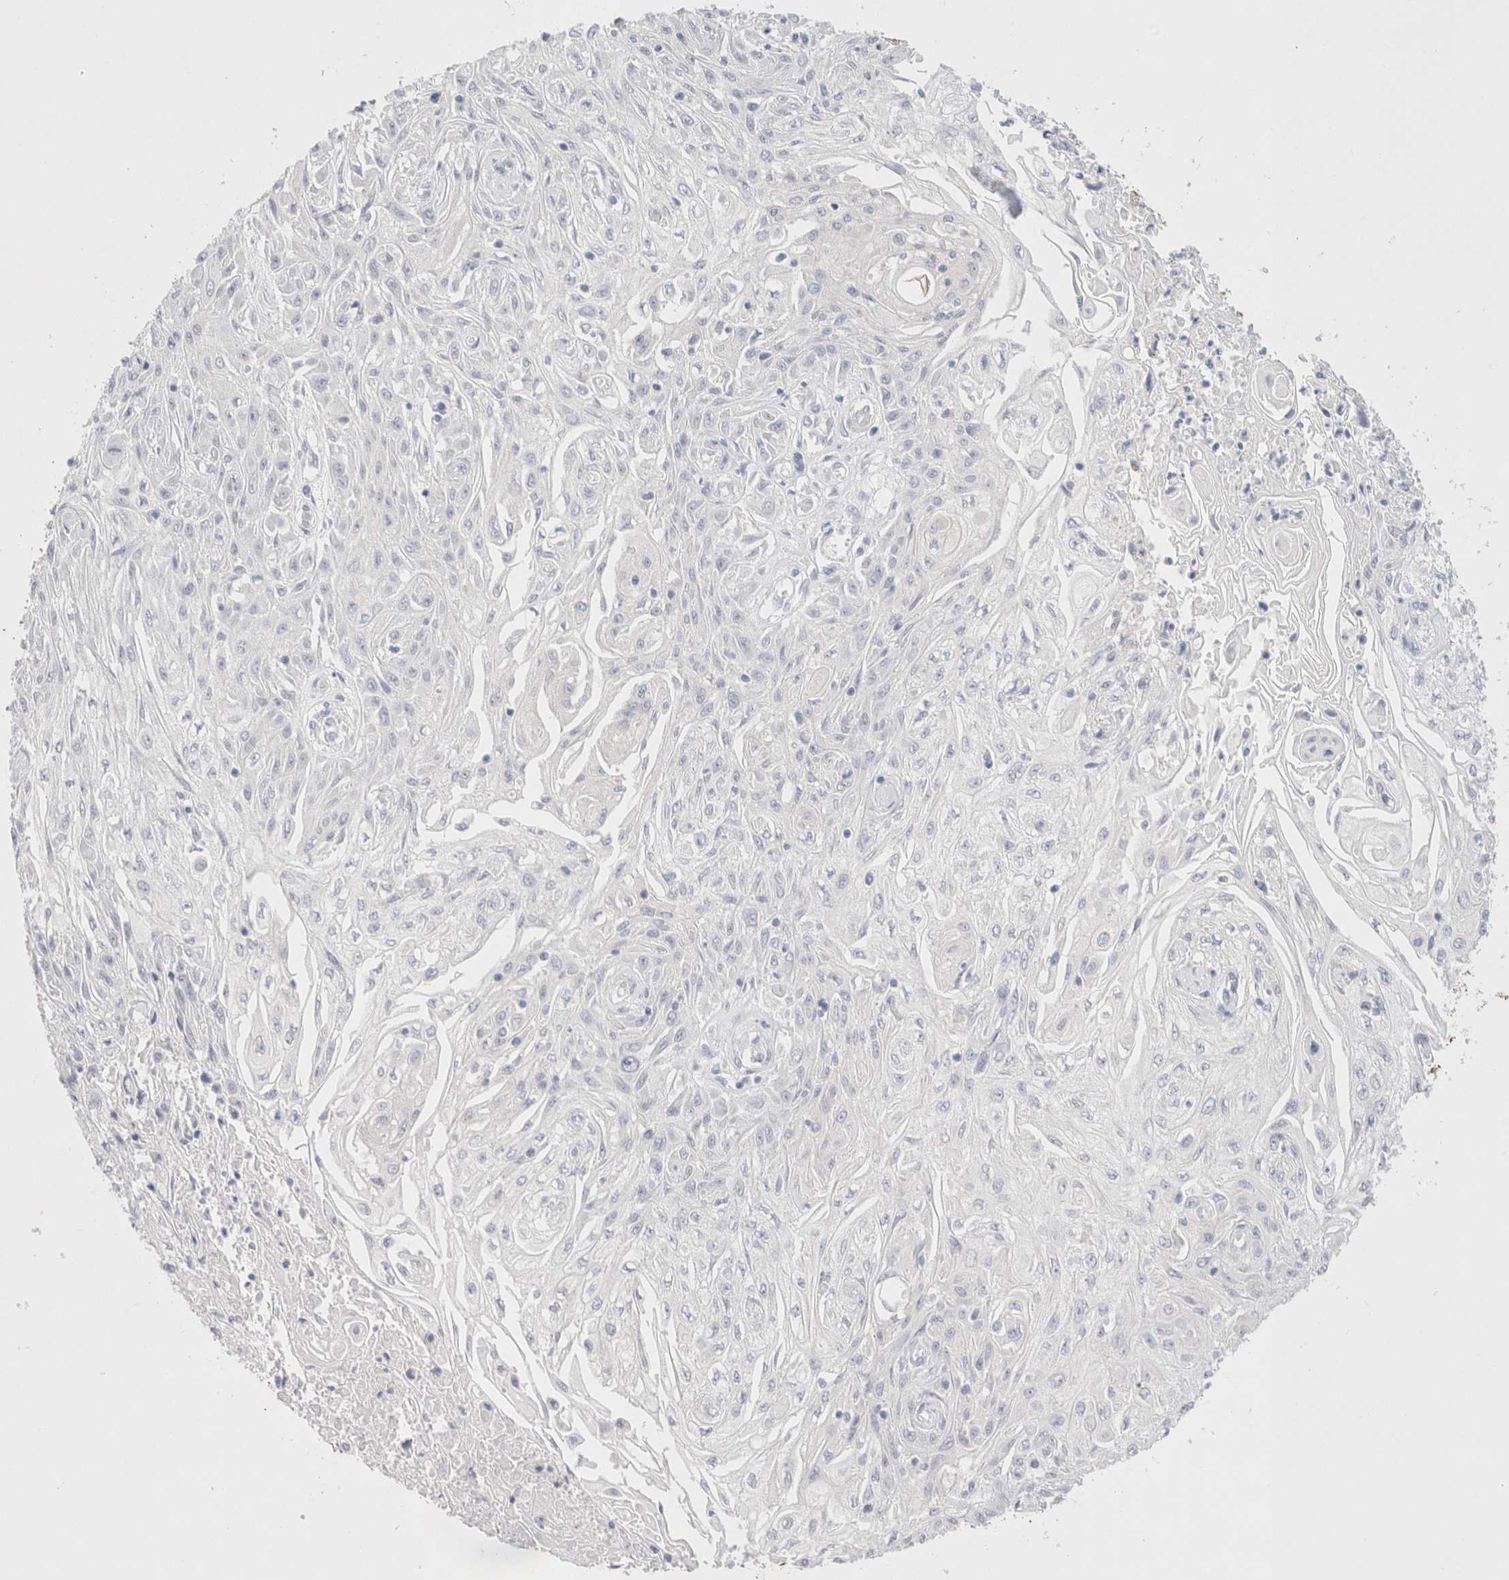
{"staining": {"intensity": "negative", "quantity": "none", "location": "none"}, "tissue": "skin cancer", "cell_type": "Tumor cells", "image_type": "cancer", "snomed": [{"axis": "morphology", "description": "Squamous cell carcinoma, NOS"}, {"axis": "morphology", "description": "Squamous cell carcinoma, metastatic, NOS"}, {"axis": "topography", "description": "Skin"}, {"axis": "topography", "description": "Lymph node"}], "caption": "Tumor cells show no significant protein expression in skin metastatic squamous cell carcinoma. (DAB immunohistochemistry, high magnification).", "gene": "EPCAM", "patient": {"sex": "male", "age": 75}}